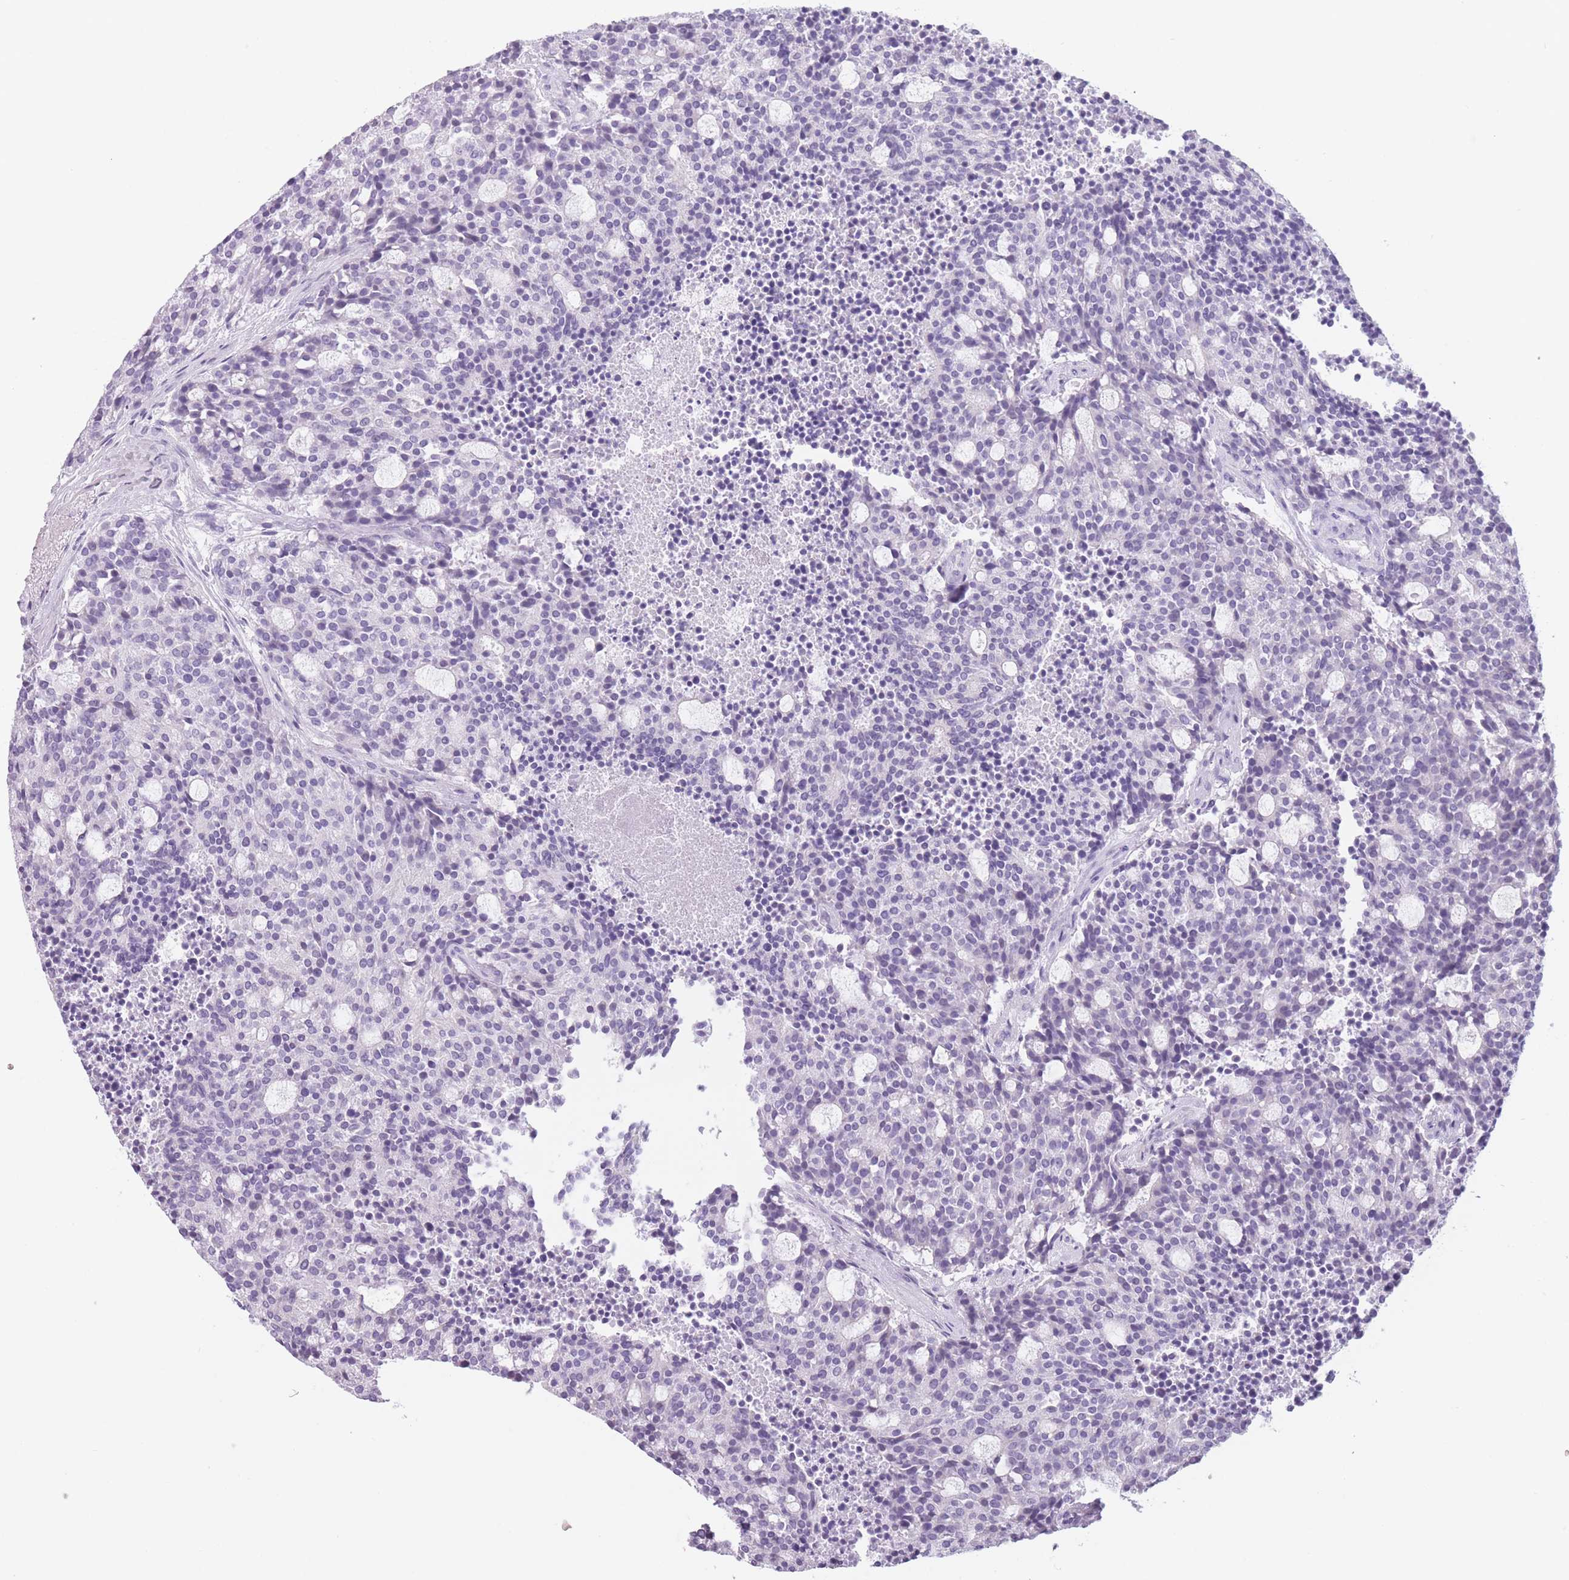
{"staining": {"intensity": "negative", "quantity": "none", "location": "none"}, "tissue": "carcinoid", "cell_type": "Tumor cells", "image_type": "cancer", "snomed": [{"axis": "morphology", "description": "Carcinoid, malignant, NOS"}, {"axis": "topography", "description": "Pancreas"}], "caption": "Immunohistochemistry of human malignant carcinoid exhibits no positivity in tumor cells.", "gene": "TMEM236", "patient": {"sex": "female", "age": 54}}